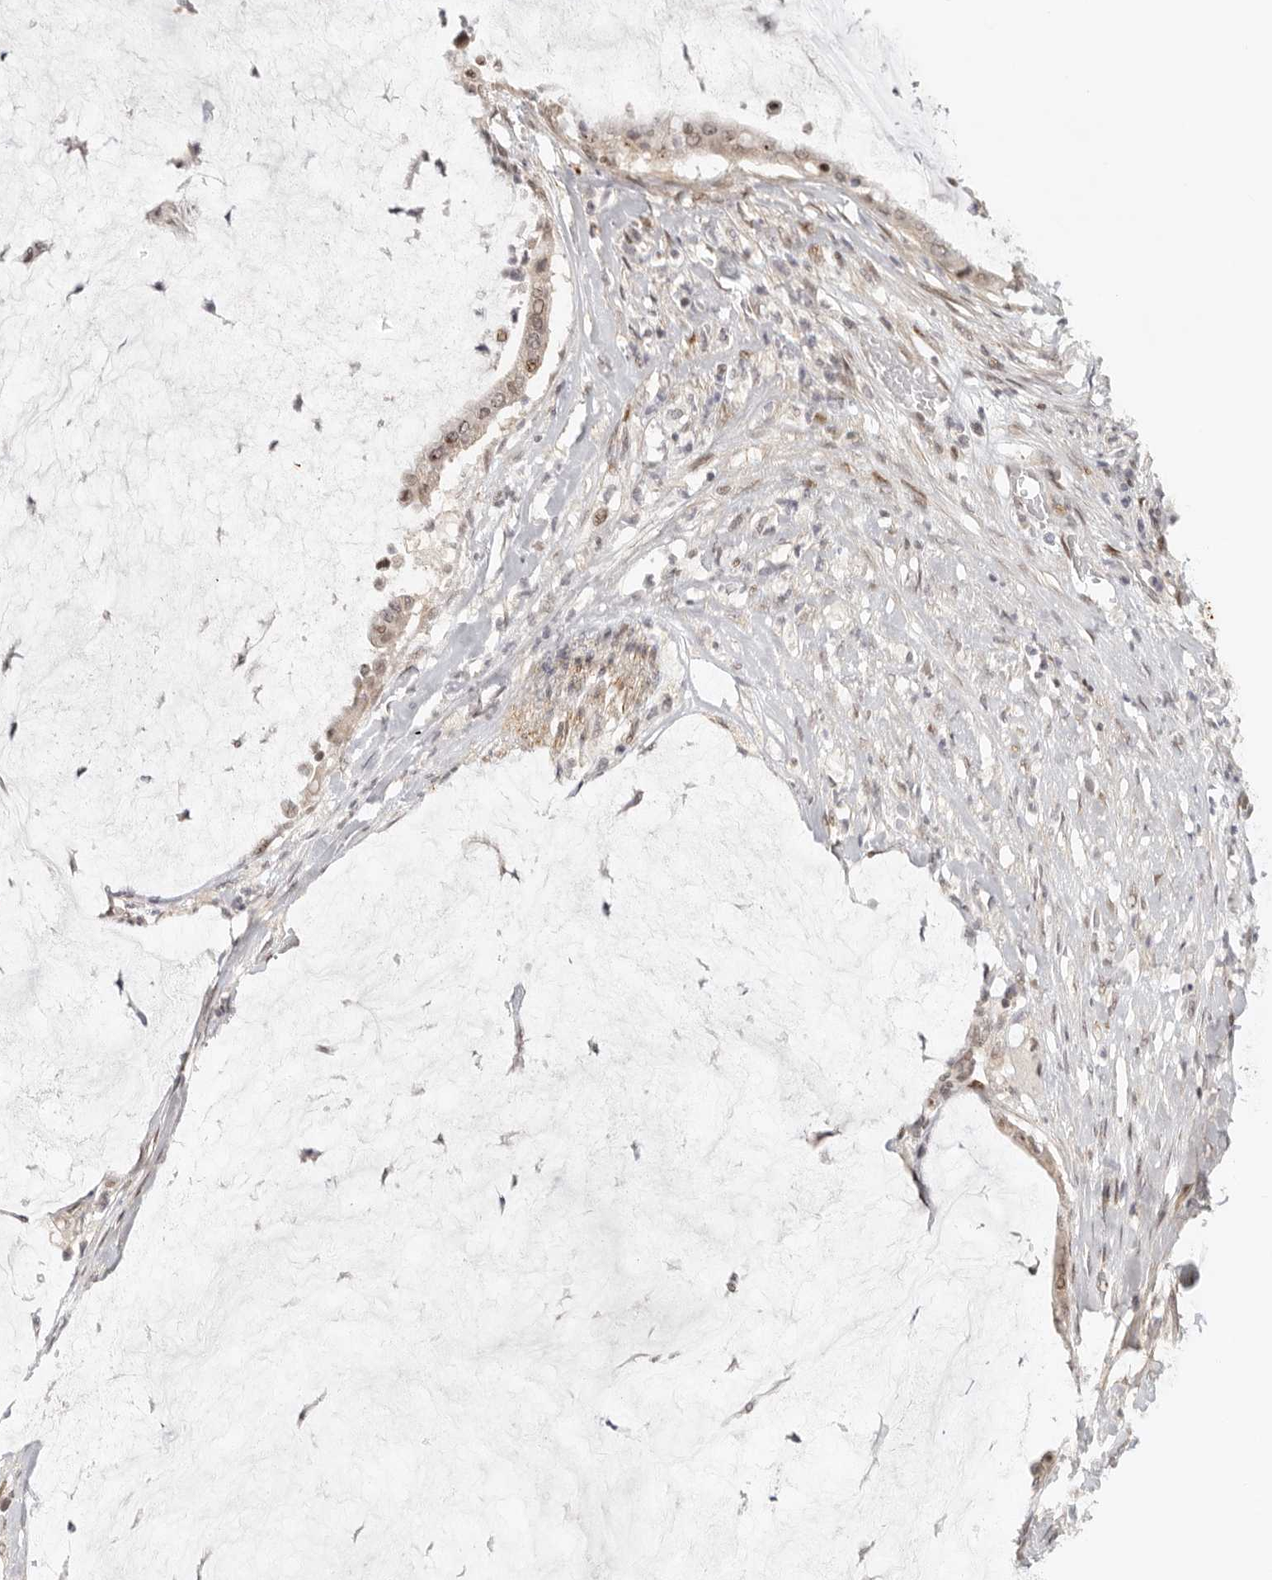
{"staining": {"intensity": "weak", "quantity": ">75%", "location": "nuclear"}, "tissue": "pancreatic cancer", "cell_type": "Tumor cells", "image_type": "cancer", "snomed": [{"axis": "morphology", "description": "Adenocarcinoma, NOS"}, {"axis": "topography", "description": "Pancreas"}], "caption": "Brown immunohistochemical staining in human pancreatic adenocarcinoma reveals weak nuclear positivity in approximately >75% of tumor cells.", "gene": "GPBP1L1", "patient": {"sex": "male", "age": 41}}